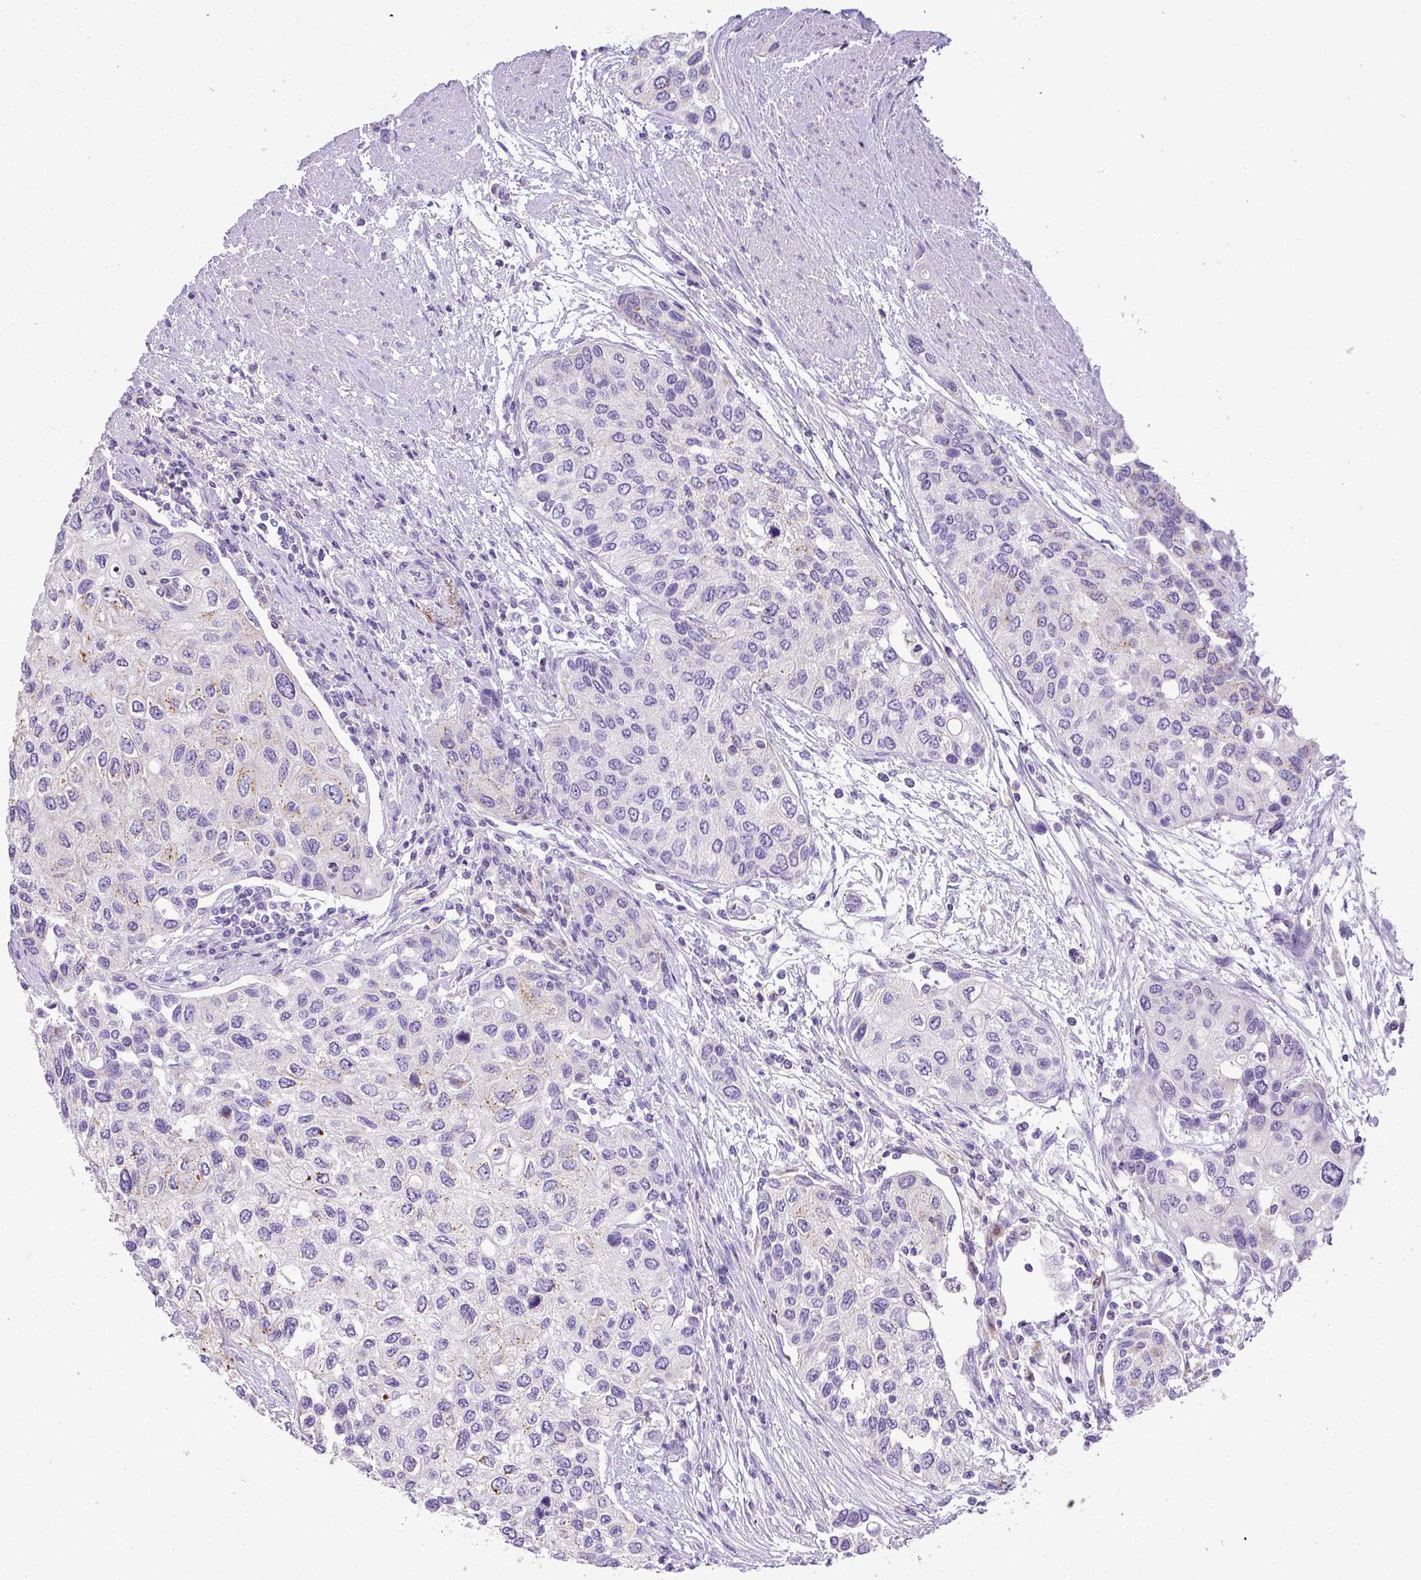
{"staining": {"intensity": "negative", "quantity": "none", "location": "none"}, "tissue": "urothelial cancer", "cell_type": "Tumor cells", "image_type": "cancer", "snomed": [{"axis": "morphology", "description": "Normal tissue, NOS"}, {"axis": "morphology", "description": "Urothelial carcinoma, High grade"}, {"axis": "topography", "description": "Vascular tissue"}, {"axis": "topography", "description": "Urinary bladder"}], "caption": "Immunohistochemistry (IHC) image of high-grade urothelial carcinoma stained for a protein (brown), which reveals no expression in tumor cells. The staining was performed using DAB (3,3'-diaminobenzidine) to visualize the protein expression in brown, while the nuclei were stained in blue with hematoxylin (Magnification: 20x).", "gene": "ZNF568", "patient": {"sex": "female", "age": 56}}